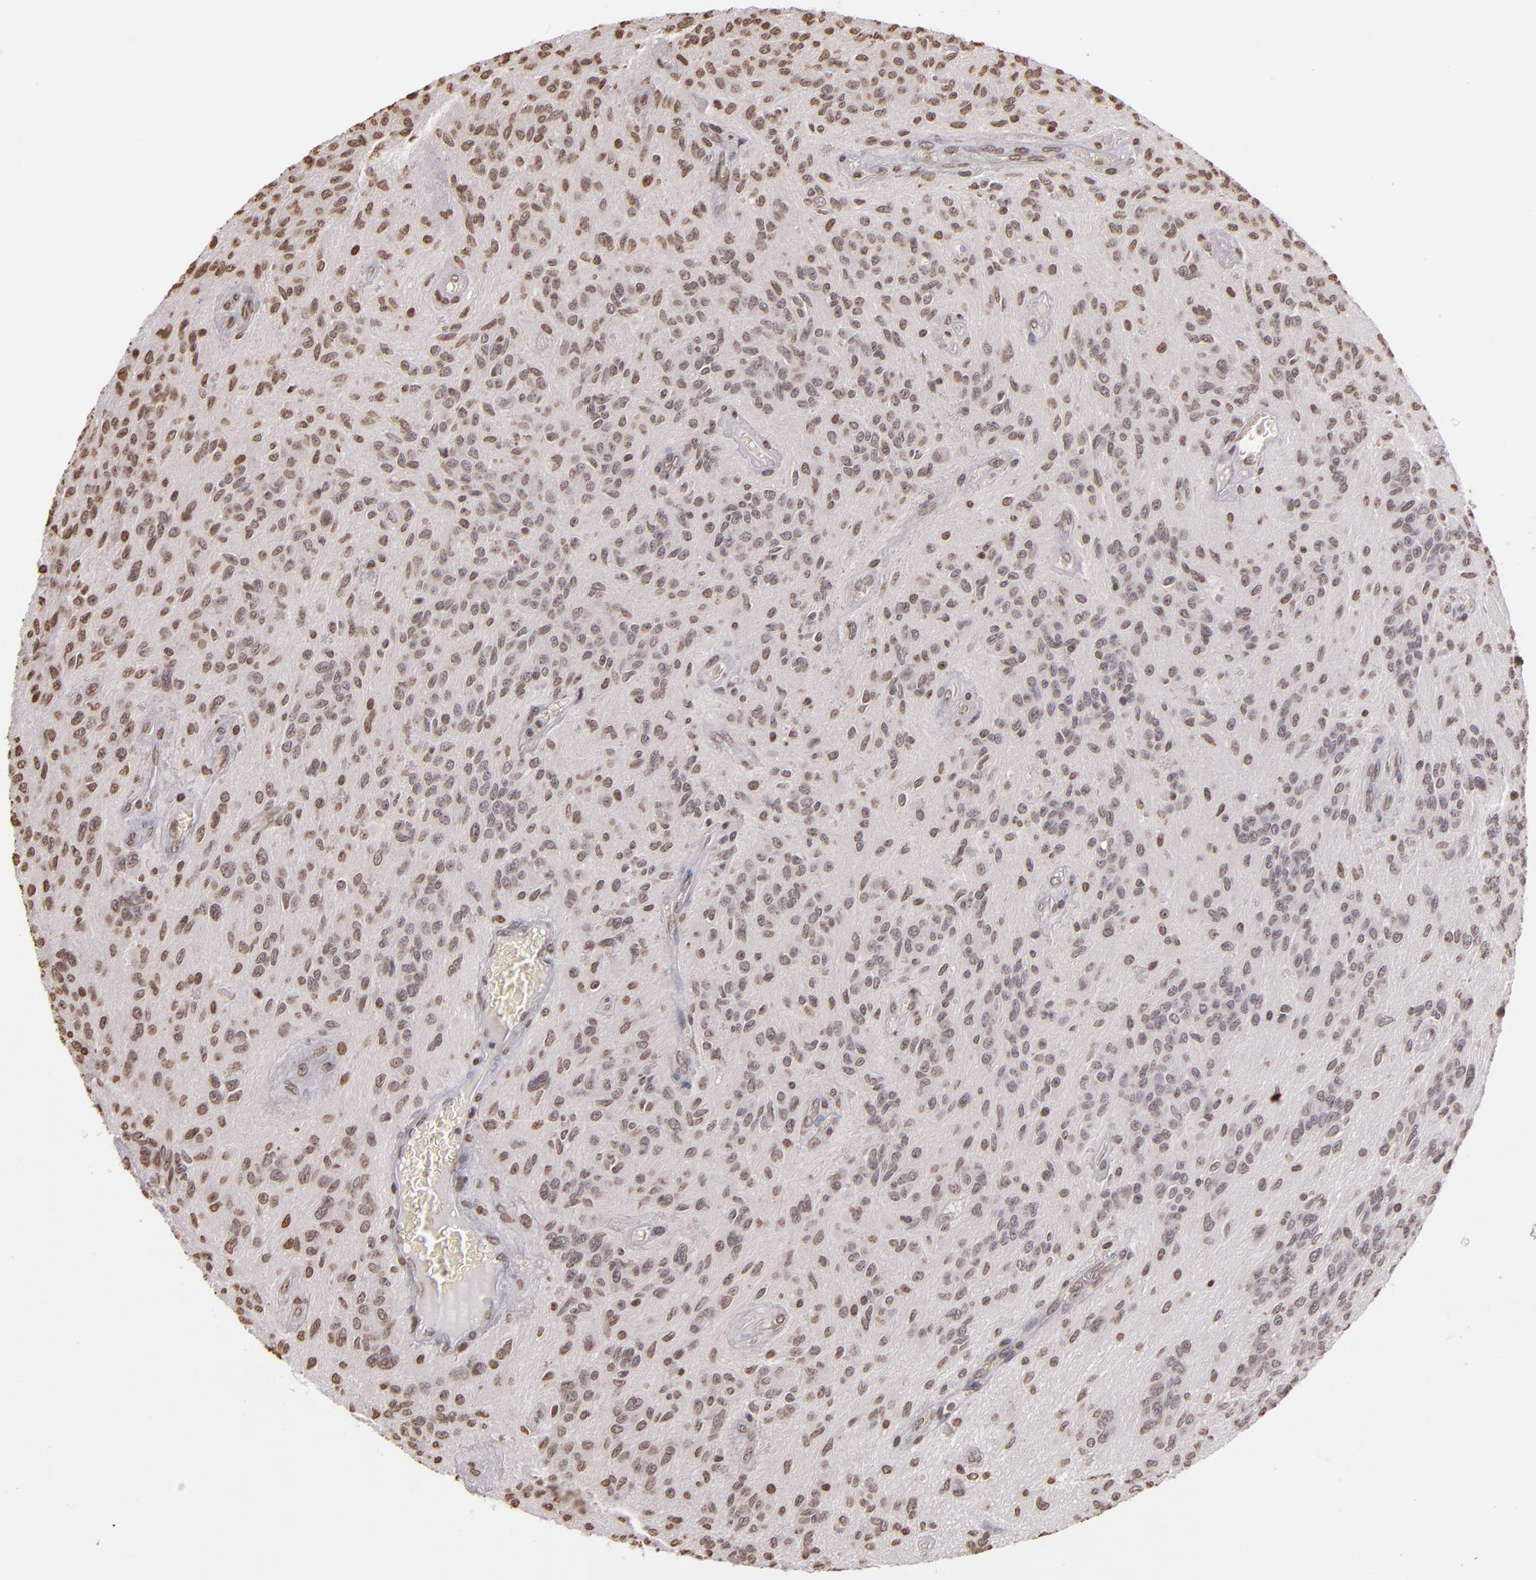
{"staining": {"intensity": "weak", "quantity": "25%-75%", "location": "nuclear"}, "tissue": "glioma", "cell_type": "Tumor cells", "image_type": "cancer", "snomed": [{"axis": "morphology", "description": "Glioma, malignant, Low grade"}, {"axis": "topography", "description": "Brain"}], "caption": "Malignant glioma (low-grade) tissue exhibits weak nuclear expression in about 25%-75% of tumor cells", "gene": "THRB", "patient": {"sex": "female", "age": 15}}